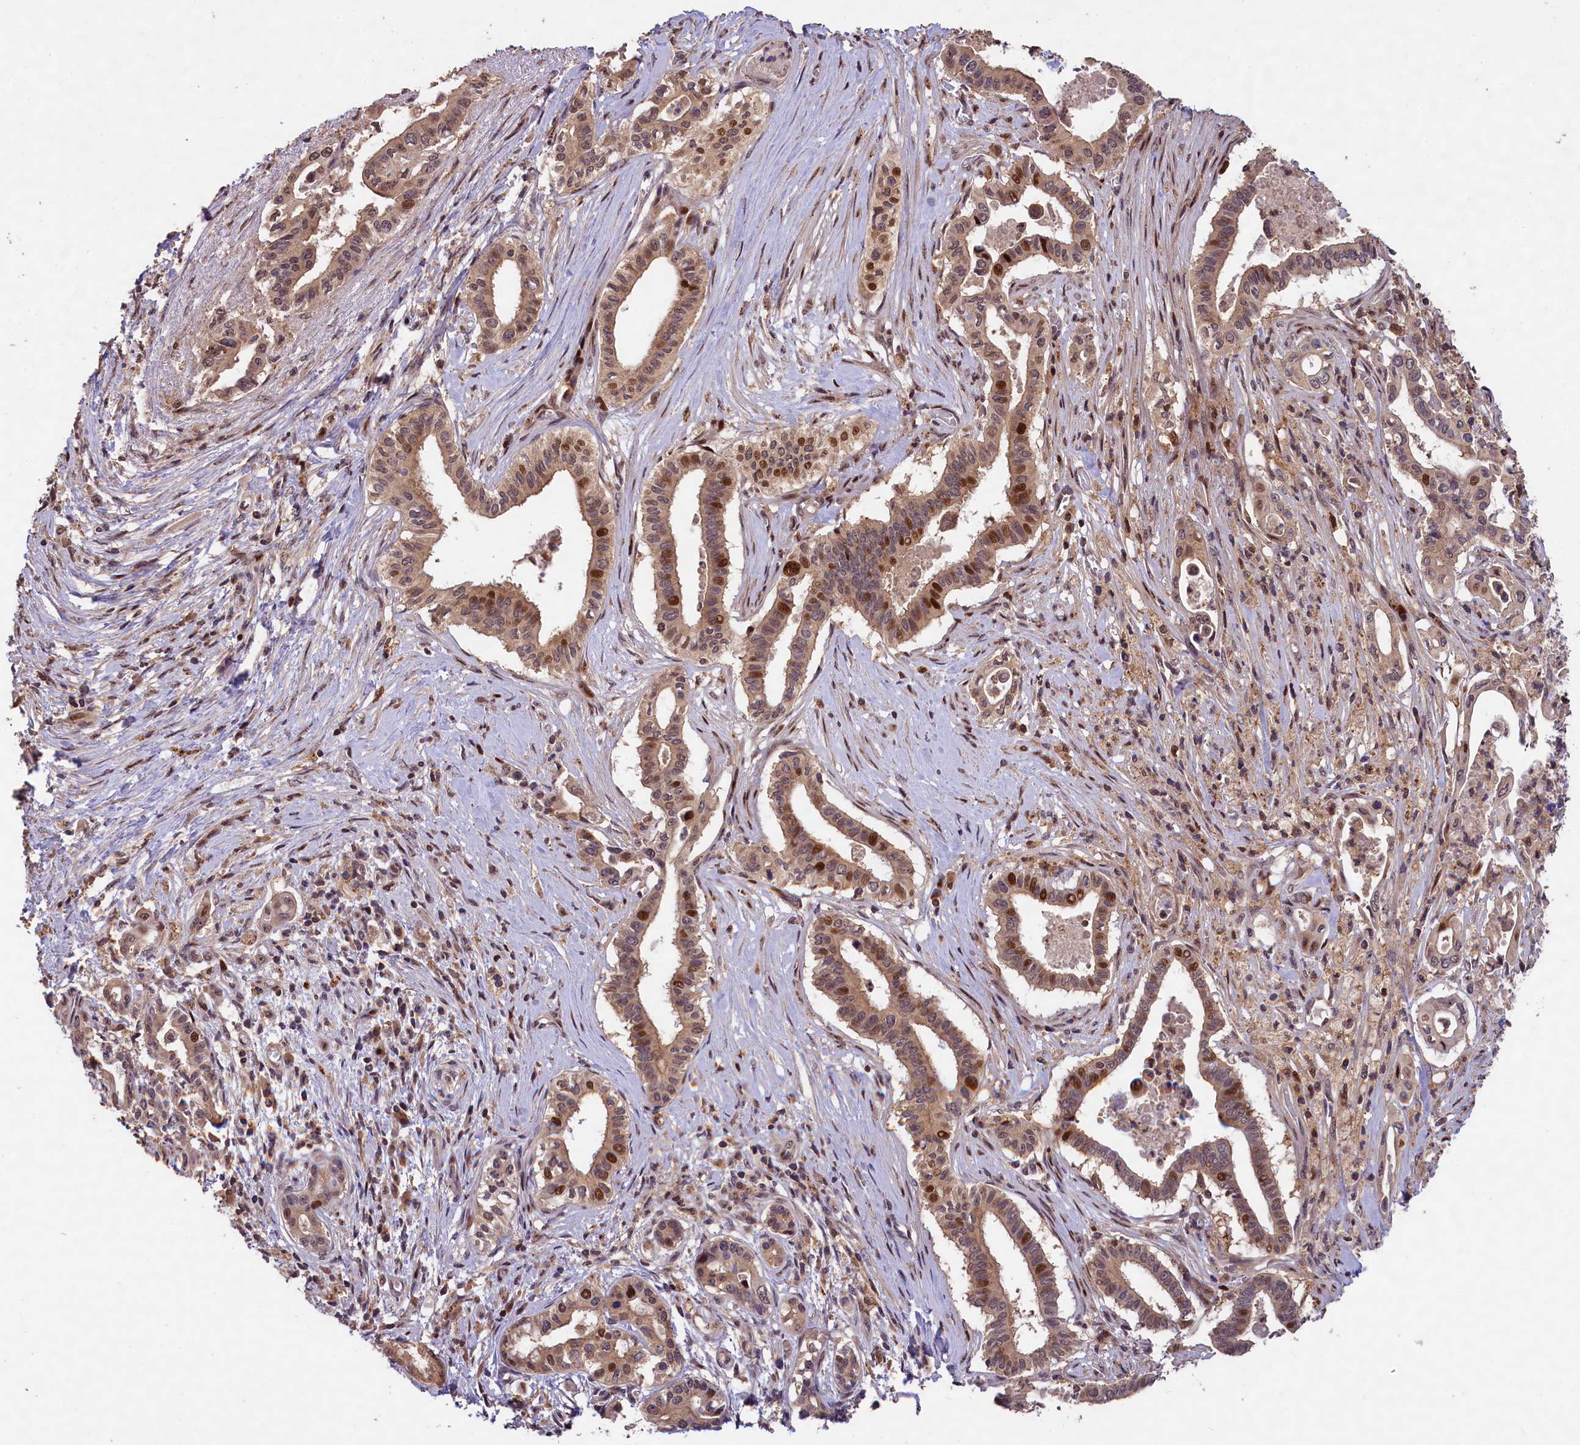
{"staining": {"intensity": "moderate", "quantity": ">75%", "location": "cytoplasmic/membranous,nuclear"}, "tissue": "pancreatic cancer", "cell_type": "Tumor cells", "image_type": "cancer", "snomed": [{"axis": "morphology", "description": "Adenocarcinoma, NOS"}, {"axis": "topography", "description": "Pancreas"}], "caption": "An image showing moderate cytoplasmic/membranous and nuclear expression in approximately >75% of tumor cells in pancreatic adenocarcinoma, as visualized by brown immunohistochemical staining.", "gene": "PHAF1", "patient": {"sex": "female", "age": 77}}